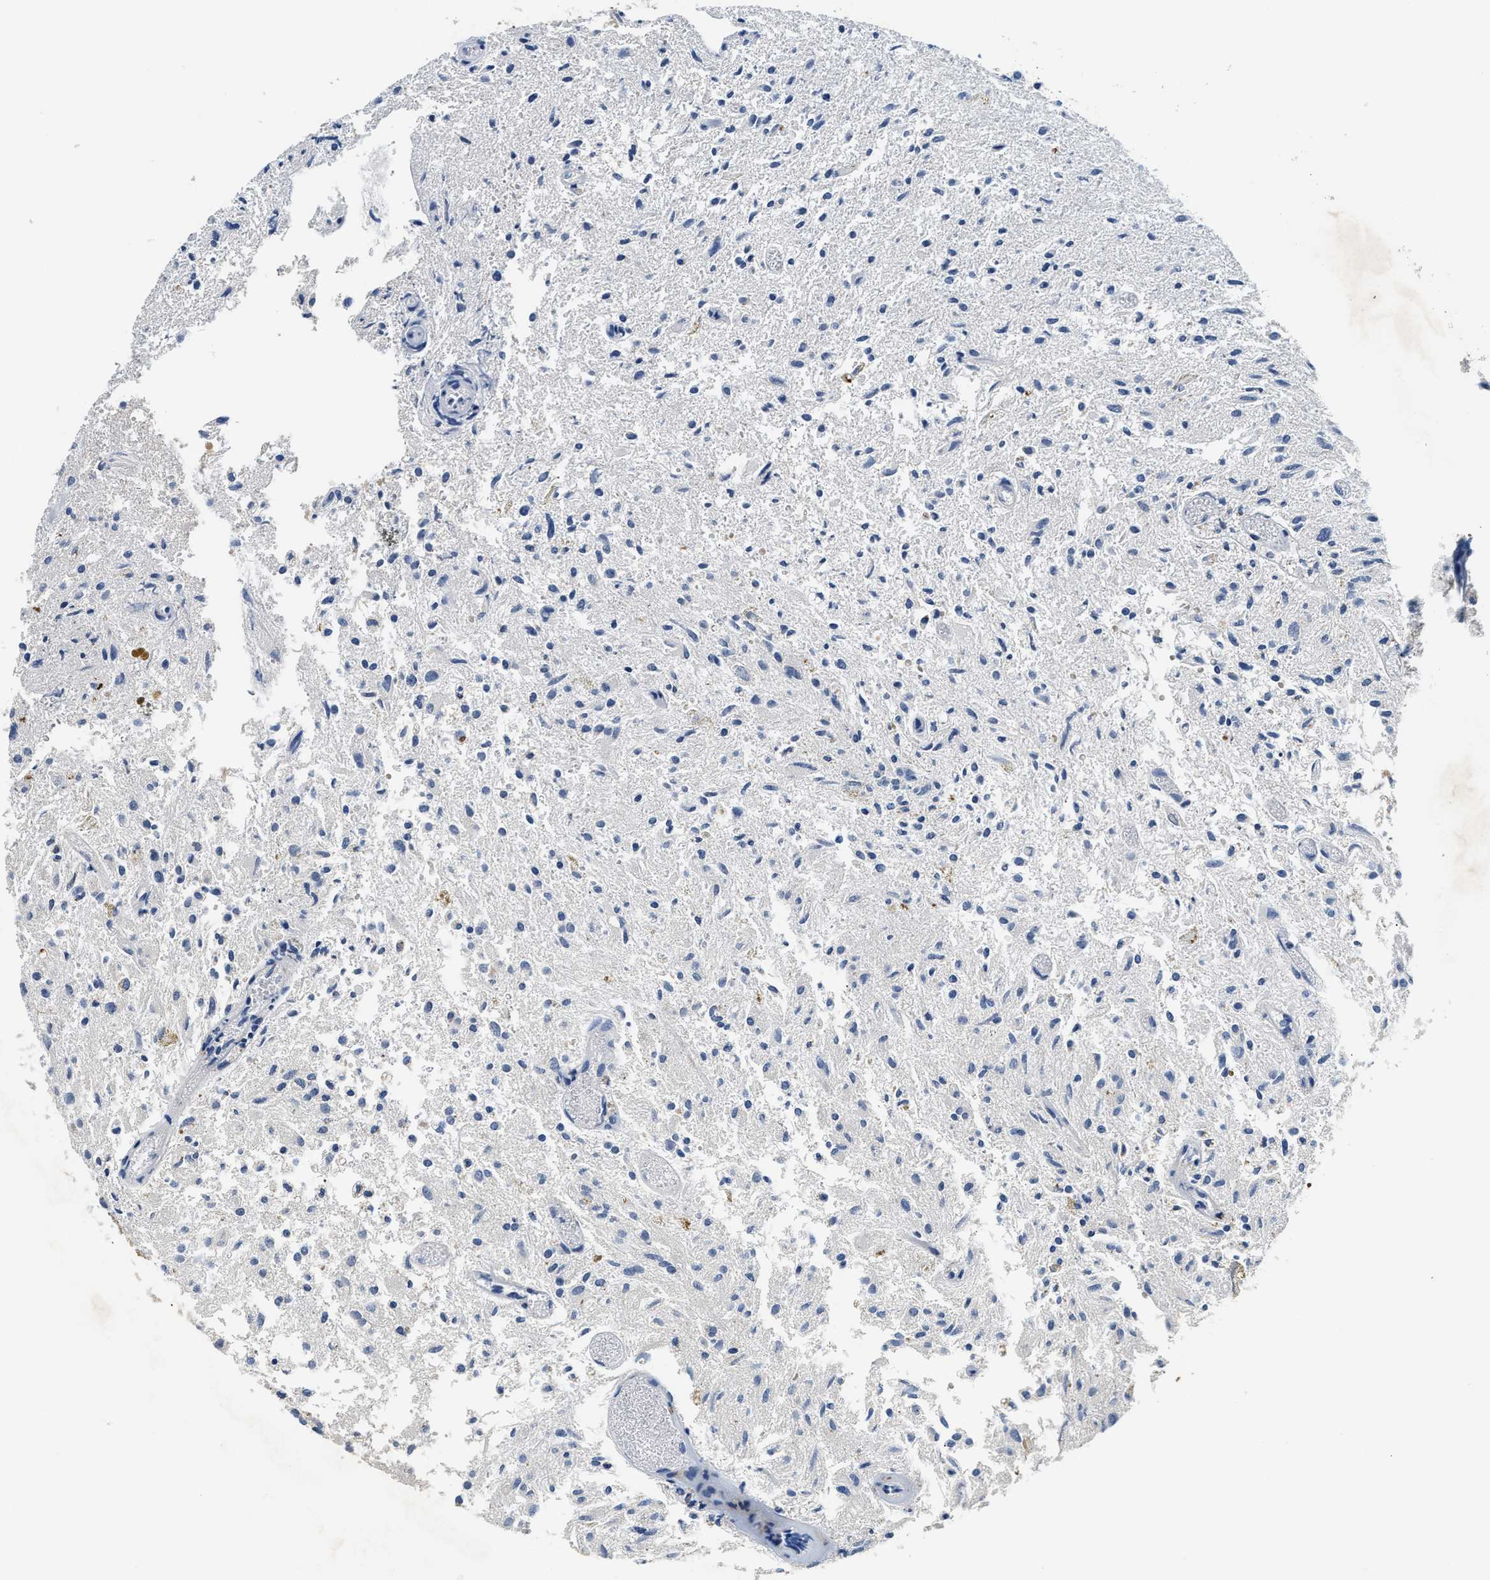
{"staining": {"intensity": "negative", "quantity": "none", "location": "none"}, "tissue": "glioma", "cell_type": "Tumor cells", "image_type": "cancer", "snomed": [{"axis": "morphology", "description": "Glioma, malignant, High grade"}, {"axis": "topography", "description": "Brain"}], "caption": "Protein analysis of glioma exhibits no significant staining in tumor cells.", "gene": "IL17RC", "patient": {"sex": "female", "age": 59}}